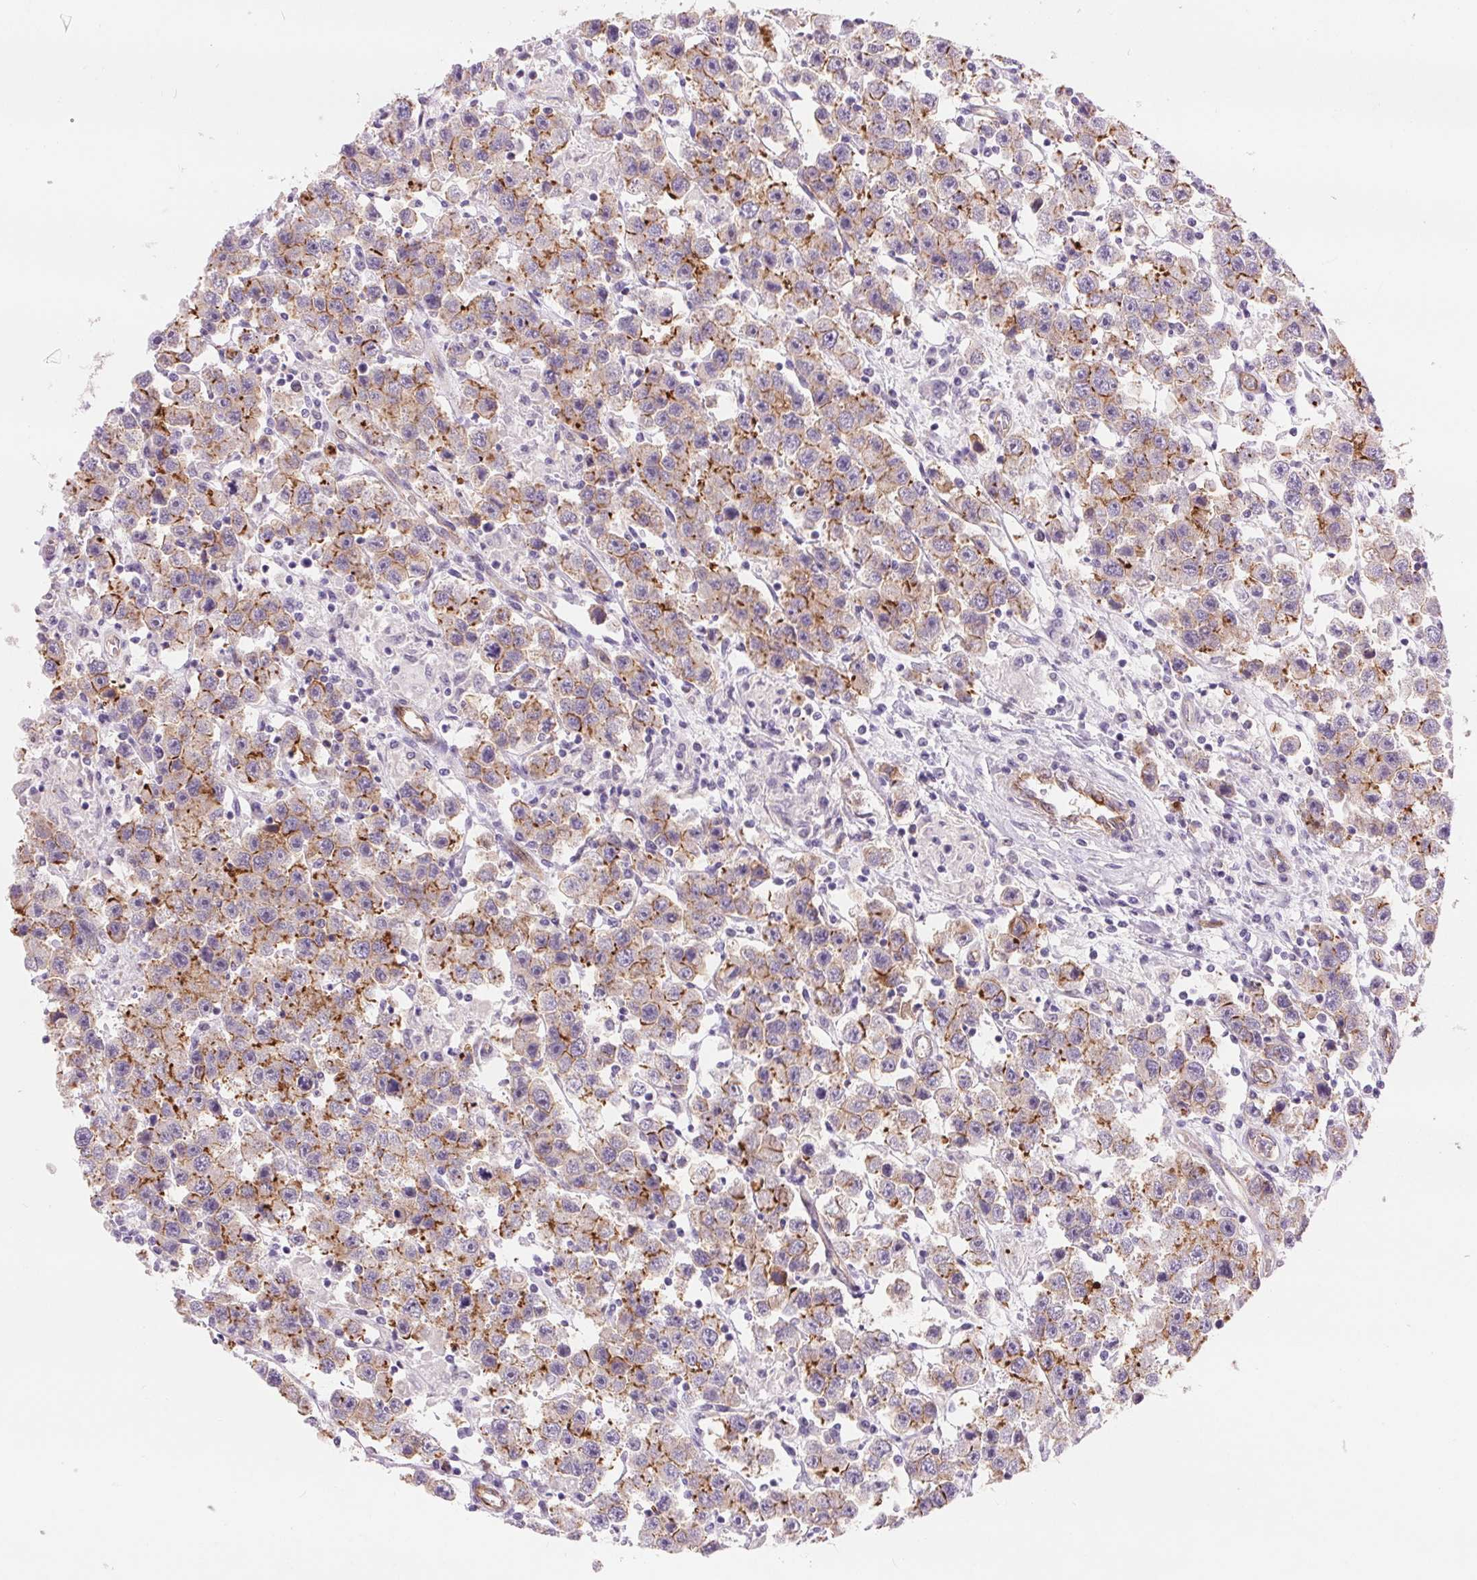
{"staining": {"intensity": "moderate", "quantity": "25%-75%", "location": "cytoplasmic/membranous"}, "tissue": "testis cancer", "cell_type": "Tumor cells", "image_type": "cancer", "snomed": [{"axis": "morphology", "description": "Seminoma, NOS"}, {"axis": "topography", "description": "Testis"}], "caption": "Moderate cytoplasmic/membranous protein positivity is appreciated in about 25%-75% of tumor cells in testis seminoma.", "gene": "DIXDC1", "patient": {"sex": "male", "age": 45}}